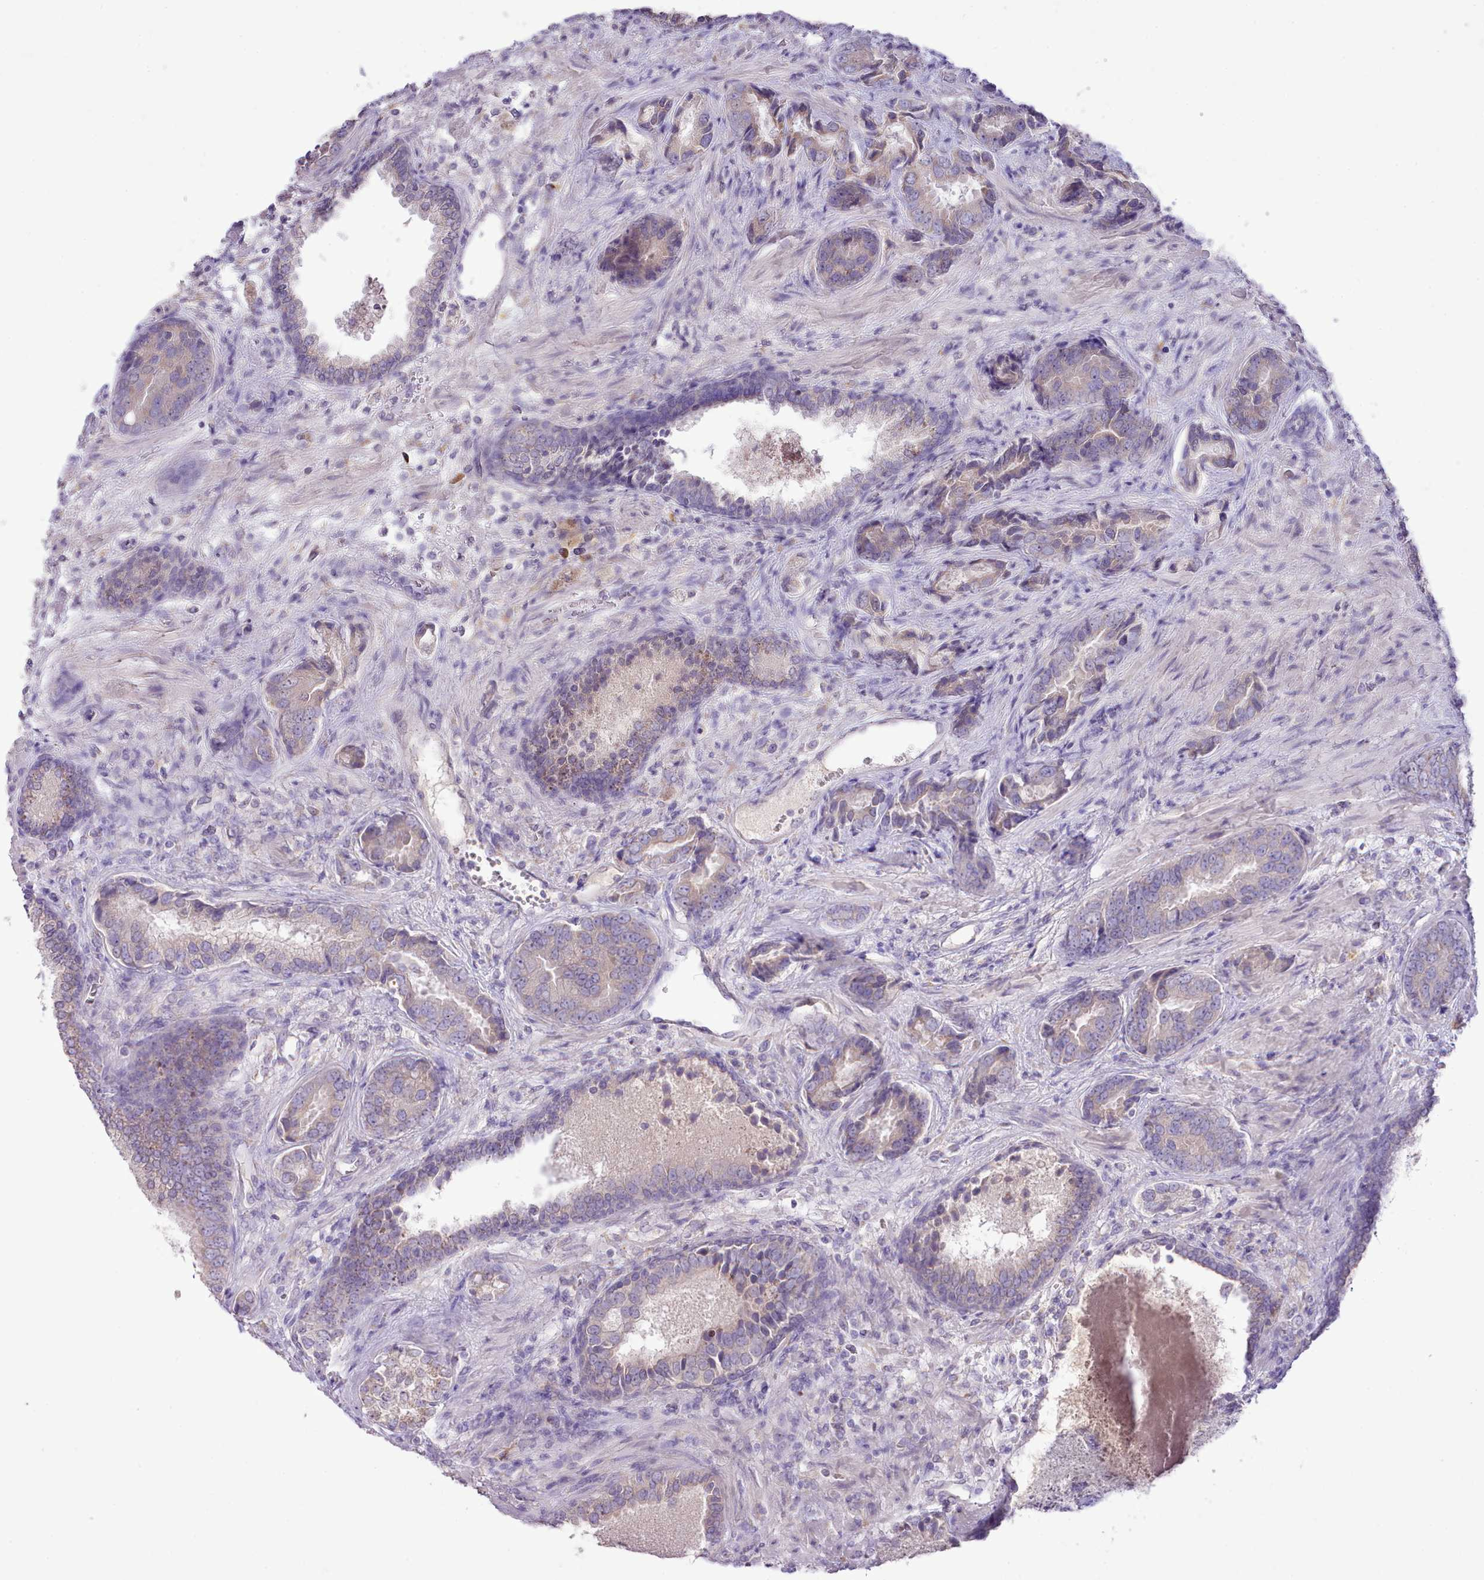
{"staining": {"intensity": "weak", "quantity": "25%-75%", "location": "cytoplasmic/membranous"}, "tissue": "prostate cancer", "cell_type": "Tumor cells", "image_type": "cancer", "snomed": [{"axis": "morphology", "description": "Adenocarcinoma, High grade"}, {"axis": "topography", "description": "Prostate"}], "caption": "Prostate adenocarcinoma (high-grade) stained with immunohistochemistry demonstrates weak cytoplasmic/membranous staining in about 25%-75% of tumor cells.", "gene": "CCL1", "patient": {"sex": "male", "age": 71}}